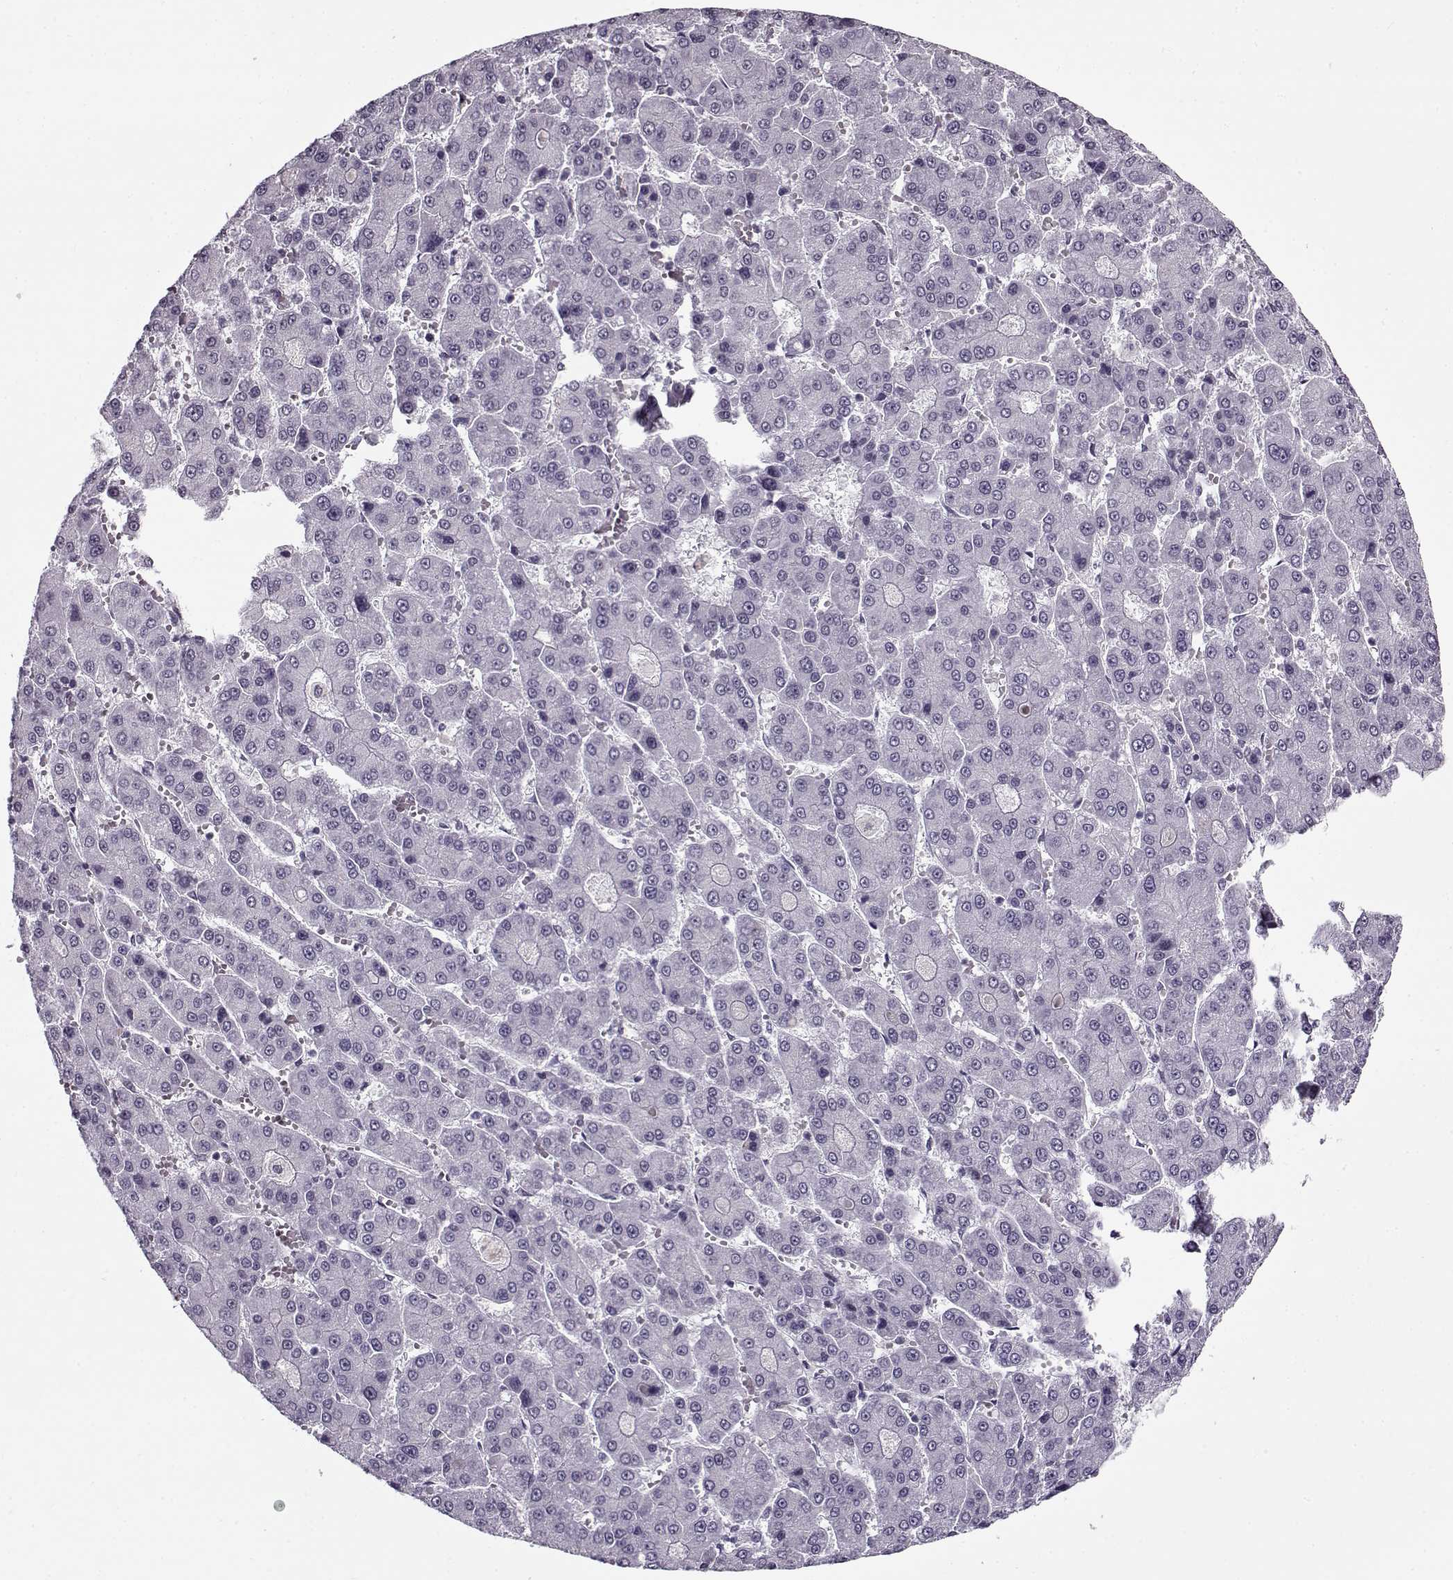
{"staining": {"intensity": "negative", "quantity": "none", "location": "none"}, "tissue": "liver cancer", "cell_type": "Tumor cells", "image_type": "cancer", "snomed": [{"axis": "morphology", "description": "Carcinoma, Hepatocellular, NOS"}, {"axis": "topography", "description": "Liver"}], "caption": "The micrograph demonstrates no staining of tumor cells in liver cancer.", "gene": "PRMT8", "patient": {"sex": "male", "age": 70}}